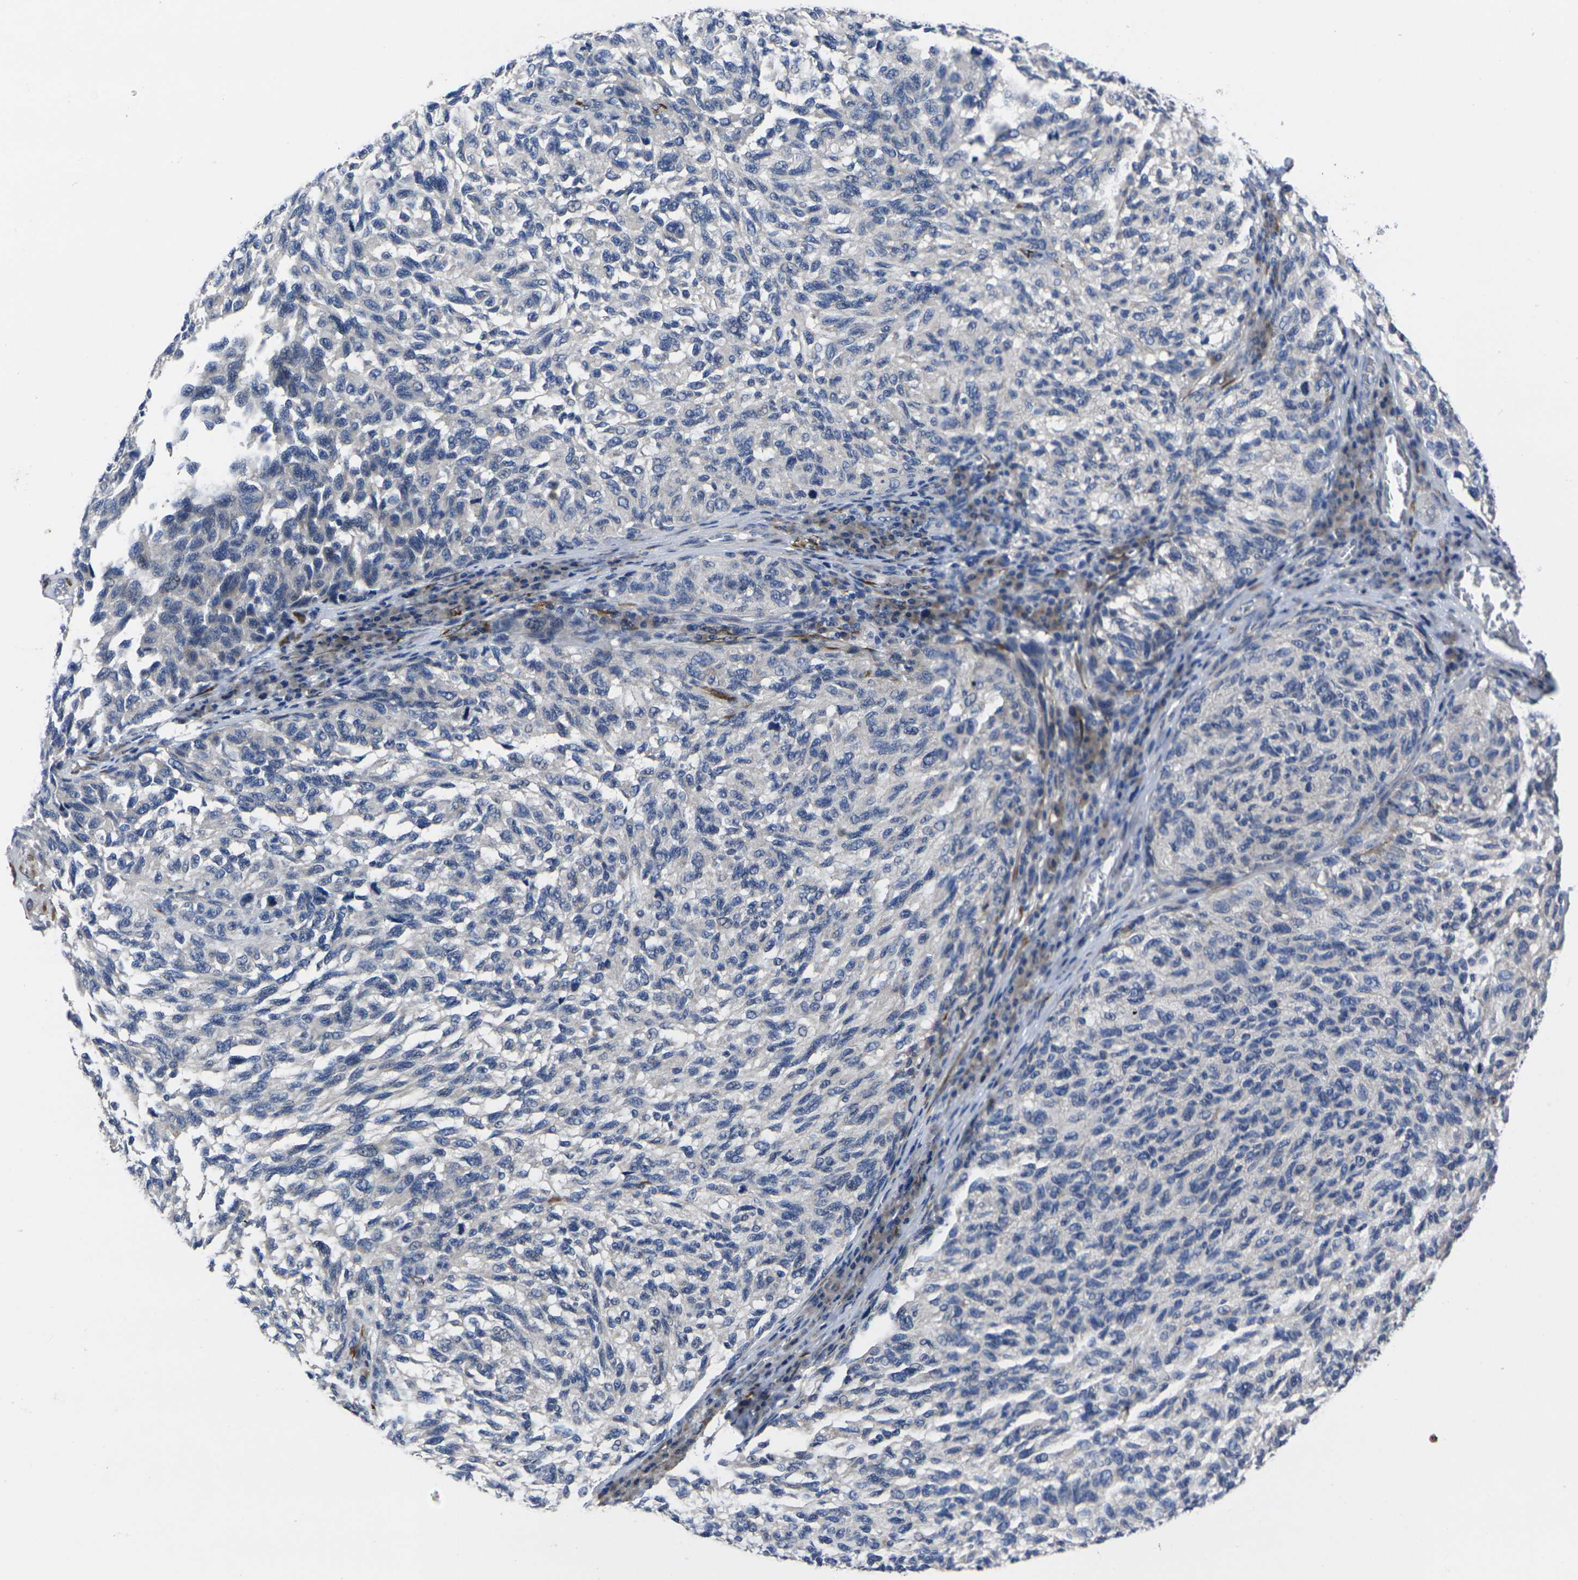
{"staining": {"intensity": "negative", "quantity": "none", "location": "none"}, "tissue": "melanoma", "cell_type": "Tumor cells", "image_type": "cancer", "snomed": [{"axis": "morphology", "description": "Malignant melanoma, NOS"}, {"axis": "topography", "description": "Skin"}], "caption": "This is a micrograph of IHC staining of malignant melanoma, which shows no staining in tumor cells.", "gene": "CYP2C8", "patient": {"sex": "female", "age": 73}}